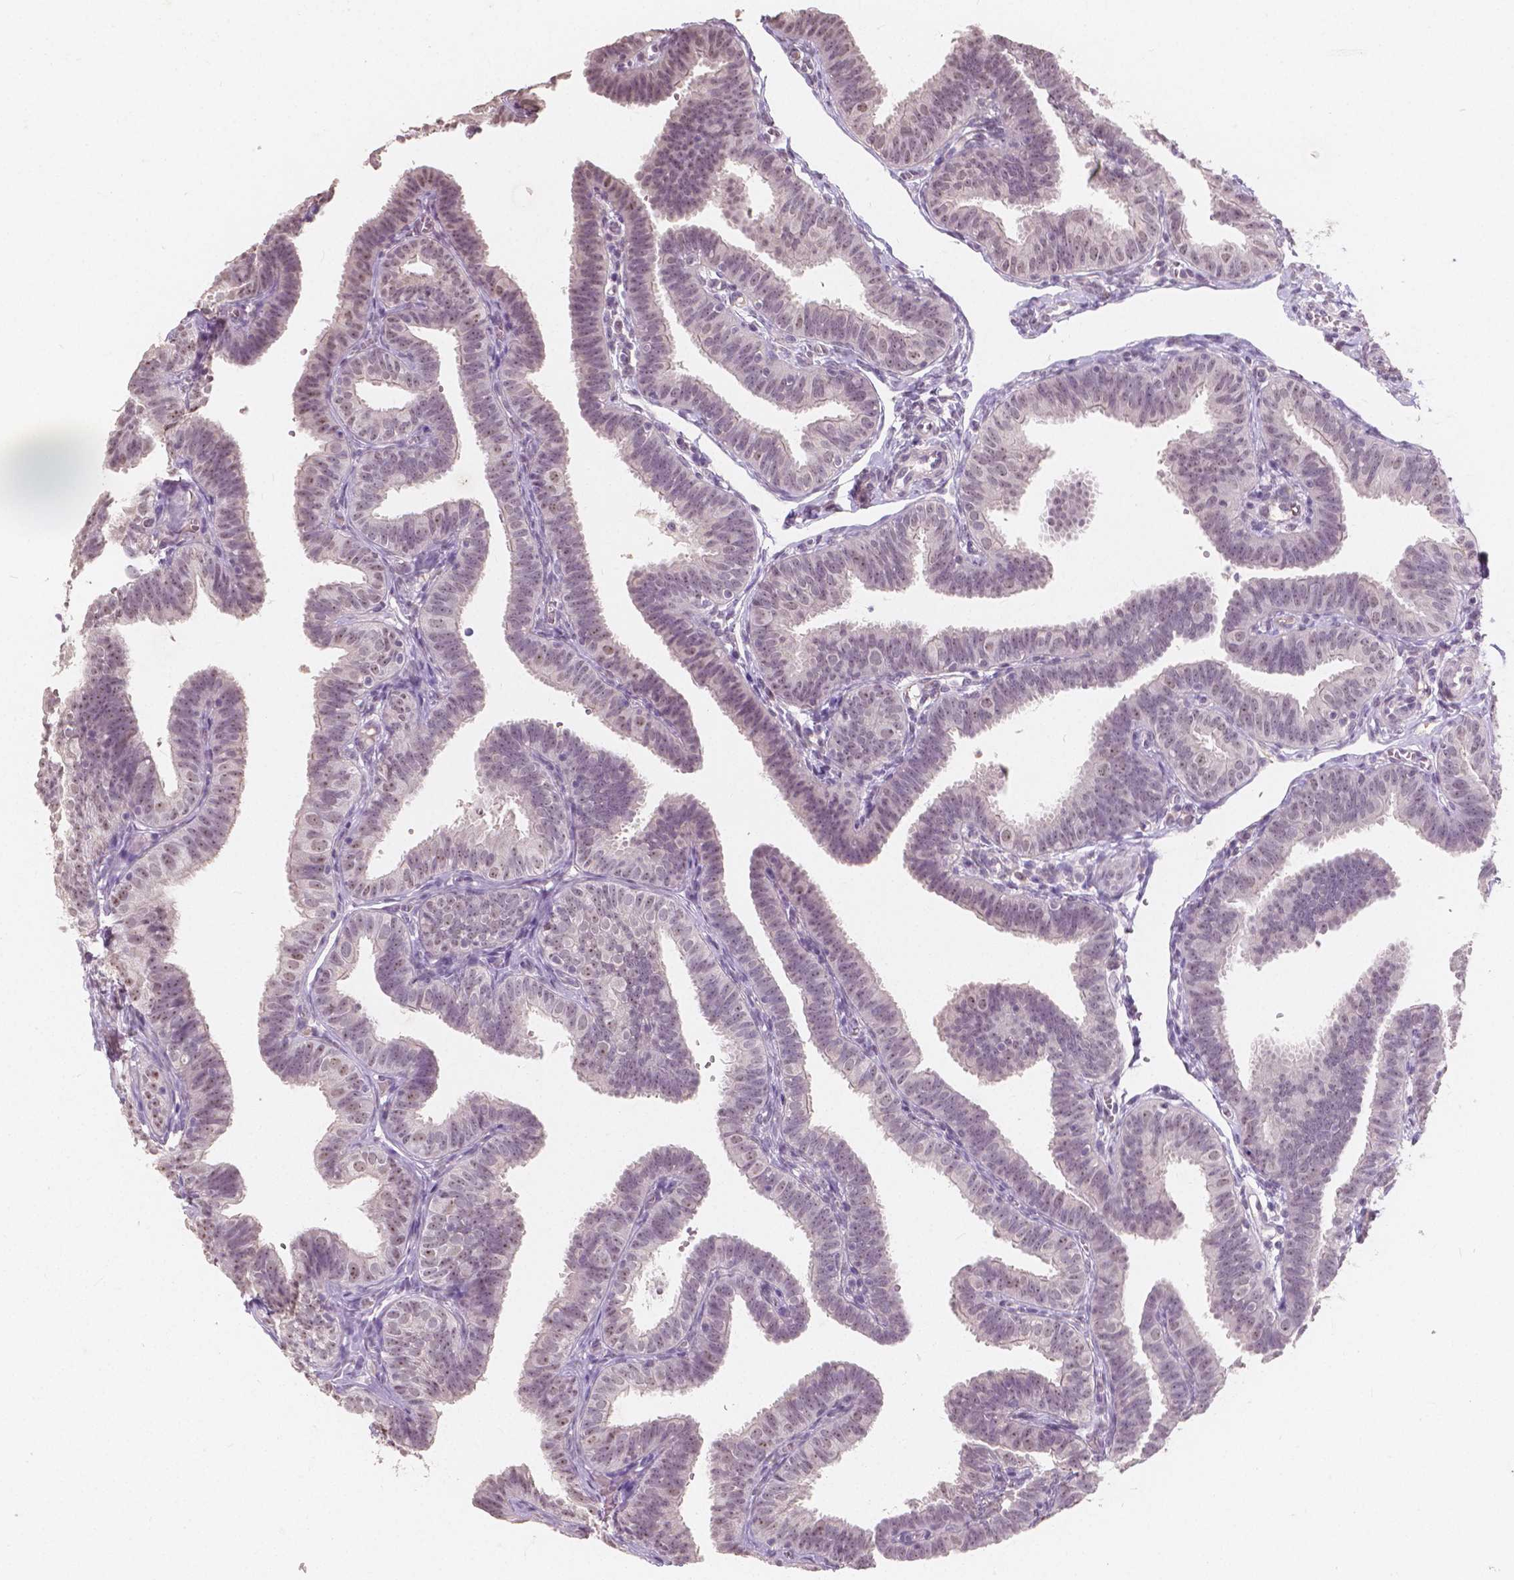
{"staining": {"intensity": "weak", "quantity": "<25%", "location": "nuclear"}, "tissue": "fallopian tube", "cell_type": "Glandular cells", "image_type": "normal", "snomed": [{"axis": "morphology", "description": "Normal tissue, NOS"}, {"axis": "topography", "description": "Fallopian tube"}], "caption": "Protein analysis of normal fallopian tube exhibits no significant staining in glandular cells.", "gene": "NOLC1", "patient": {"sex": "female", "age": 25}}